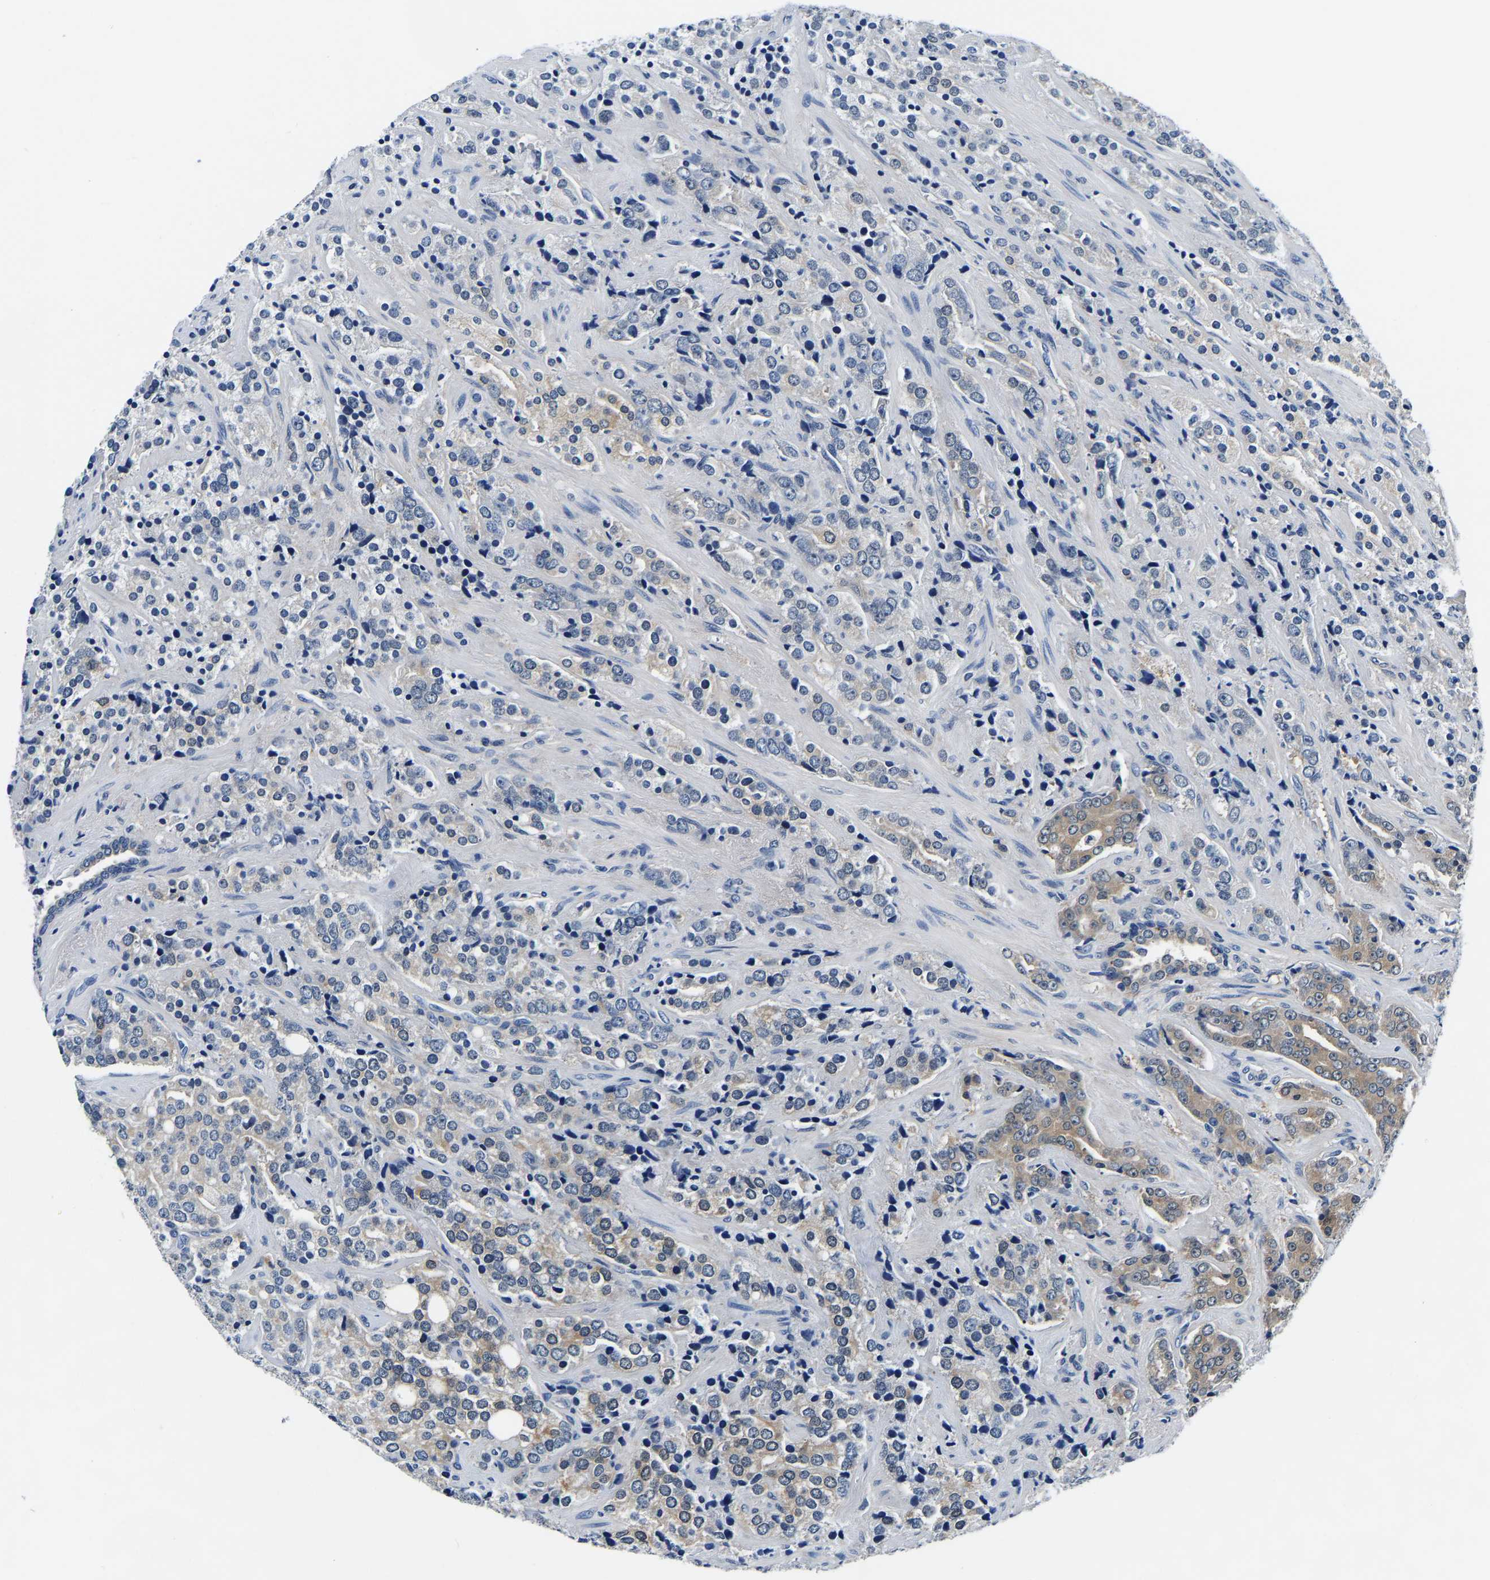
{"staining": {"intensity": "weak", "quantity": "<25%", "location": "cytoplasmic/membranous"}, "tissue": "prostate cancer", "cell_type": "Tumor cells", "image_type": "cancer", "snomed": [{"axis": "morphology", "description": "Adenocarcinoma, High grade"}, {"axis": "topography", "description": "Prostate"}], "caption": "Human prostate adenocarcinoma (high-grade) stained for a protein using IHC demonstrates no staining in tumor cells.", "gene": "ACO1", "patient": {"sex": "male", "age": 71}}